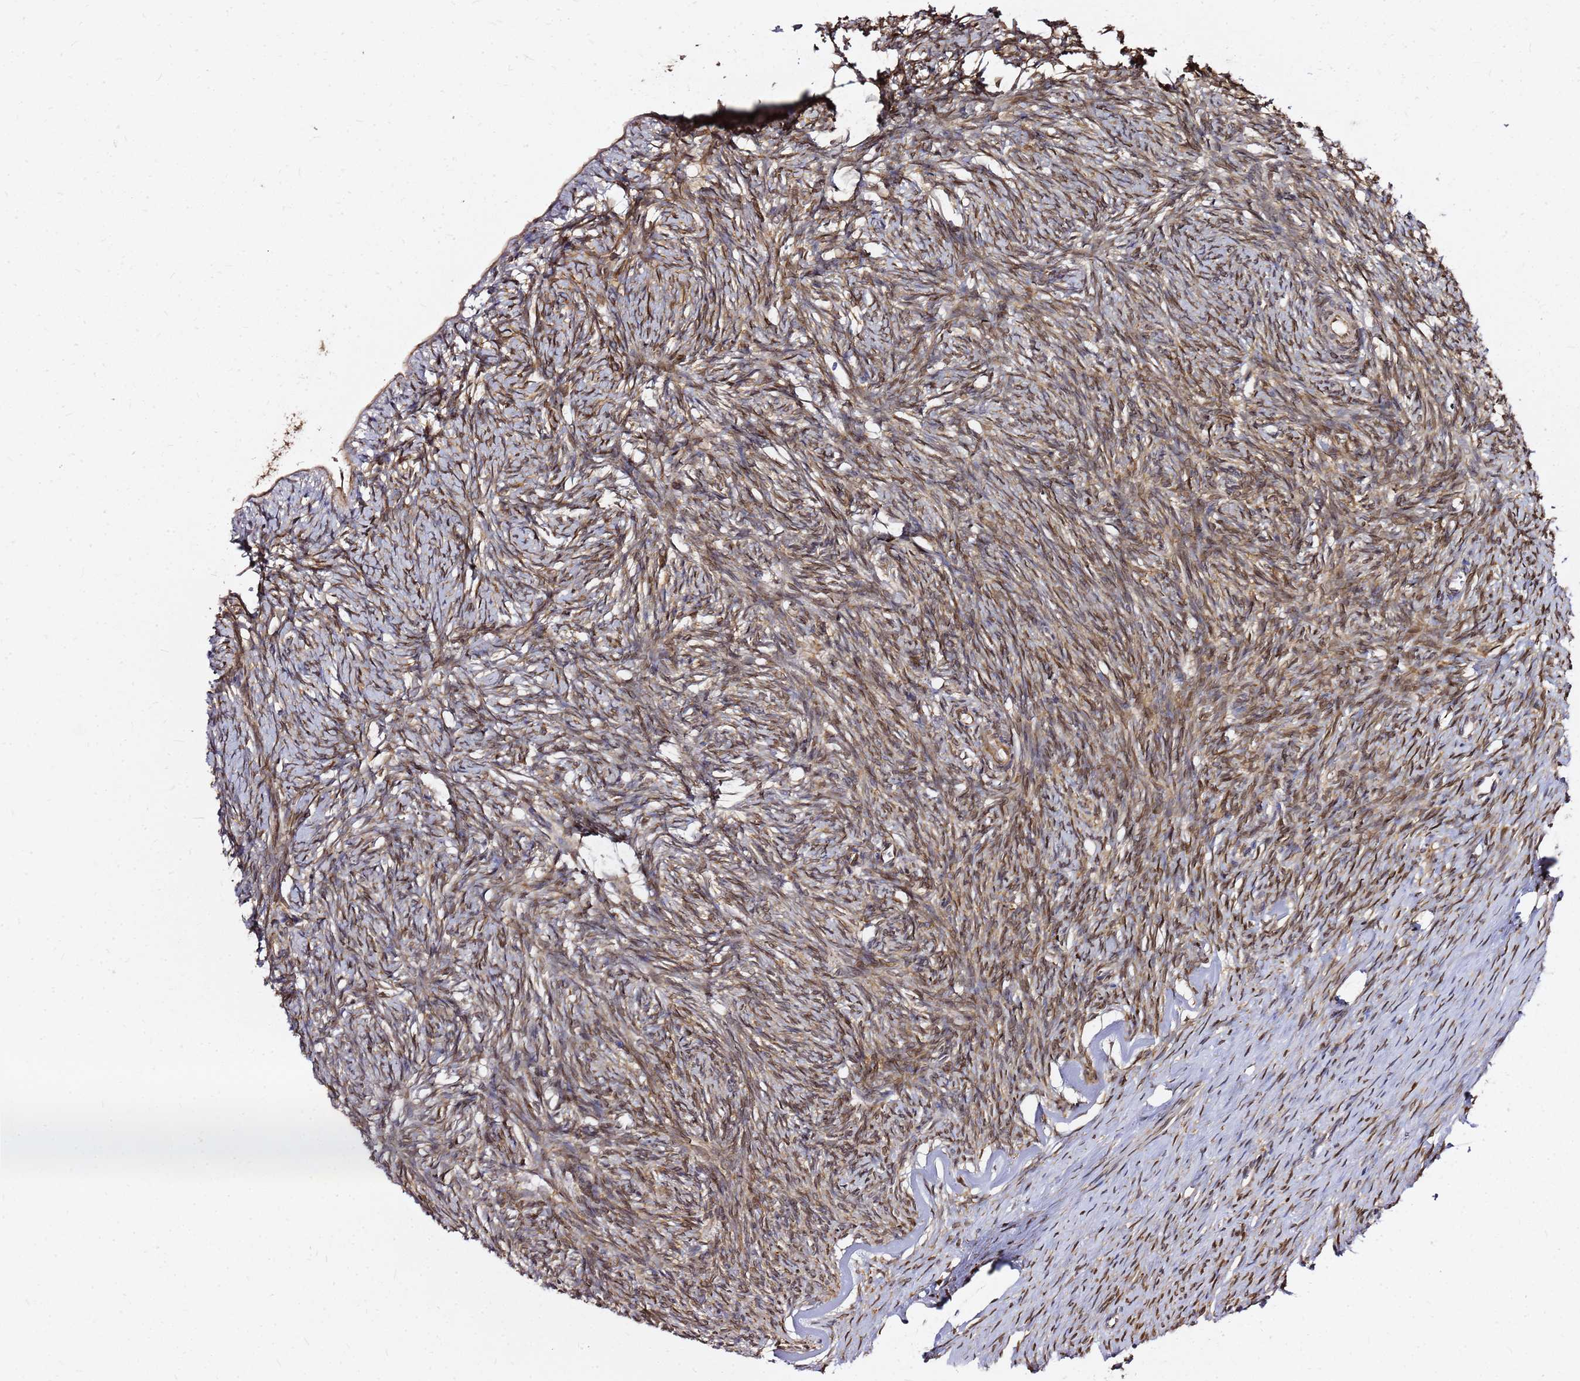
{"staining": {"intensity": "moderate", "quantity": ">75%", "location": "cytoplasmic/membranous"}, "tissue": "ovary", "cell_type": "Follicle cells", "image_type": "normal", "snomed": [{"axis": "morphology", "description": "Normal tissue, NOS"}, {"axis": "topography", "description": "Ovary"}], "caption": "Protein analysis of normal ovary displays moderate cytoplasmic/membranous expression in approximately >75% of follicle cells. Using DAB (brown) and hematoxylin (blue) stains, captured at high magnification using brightfield microscopy.", "gene": "NUDT14", "patient": {"sex": "female", "age": 51}}